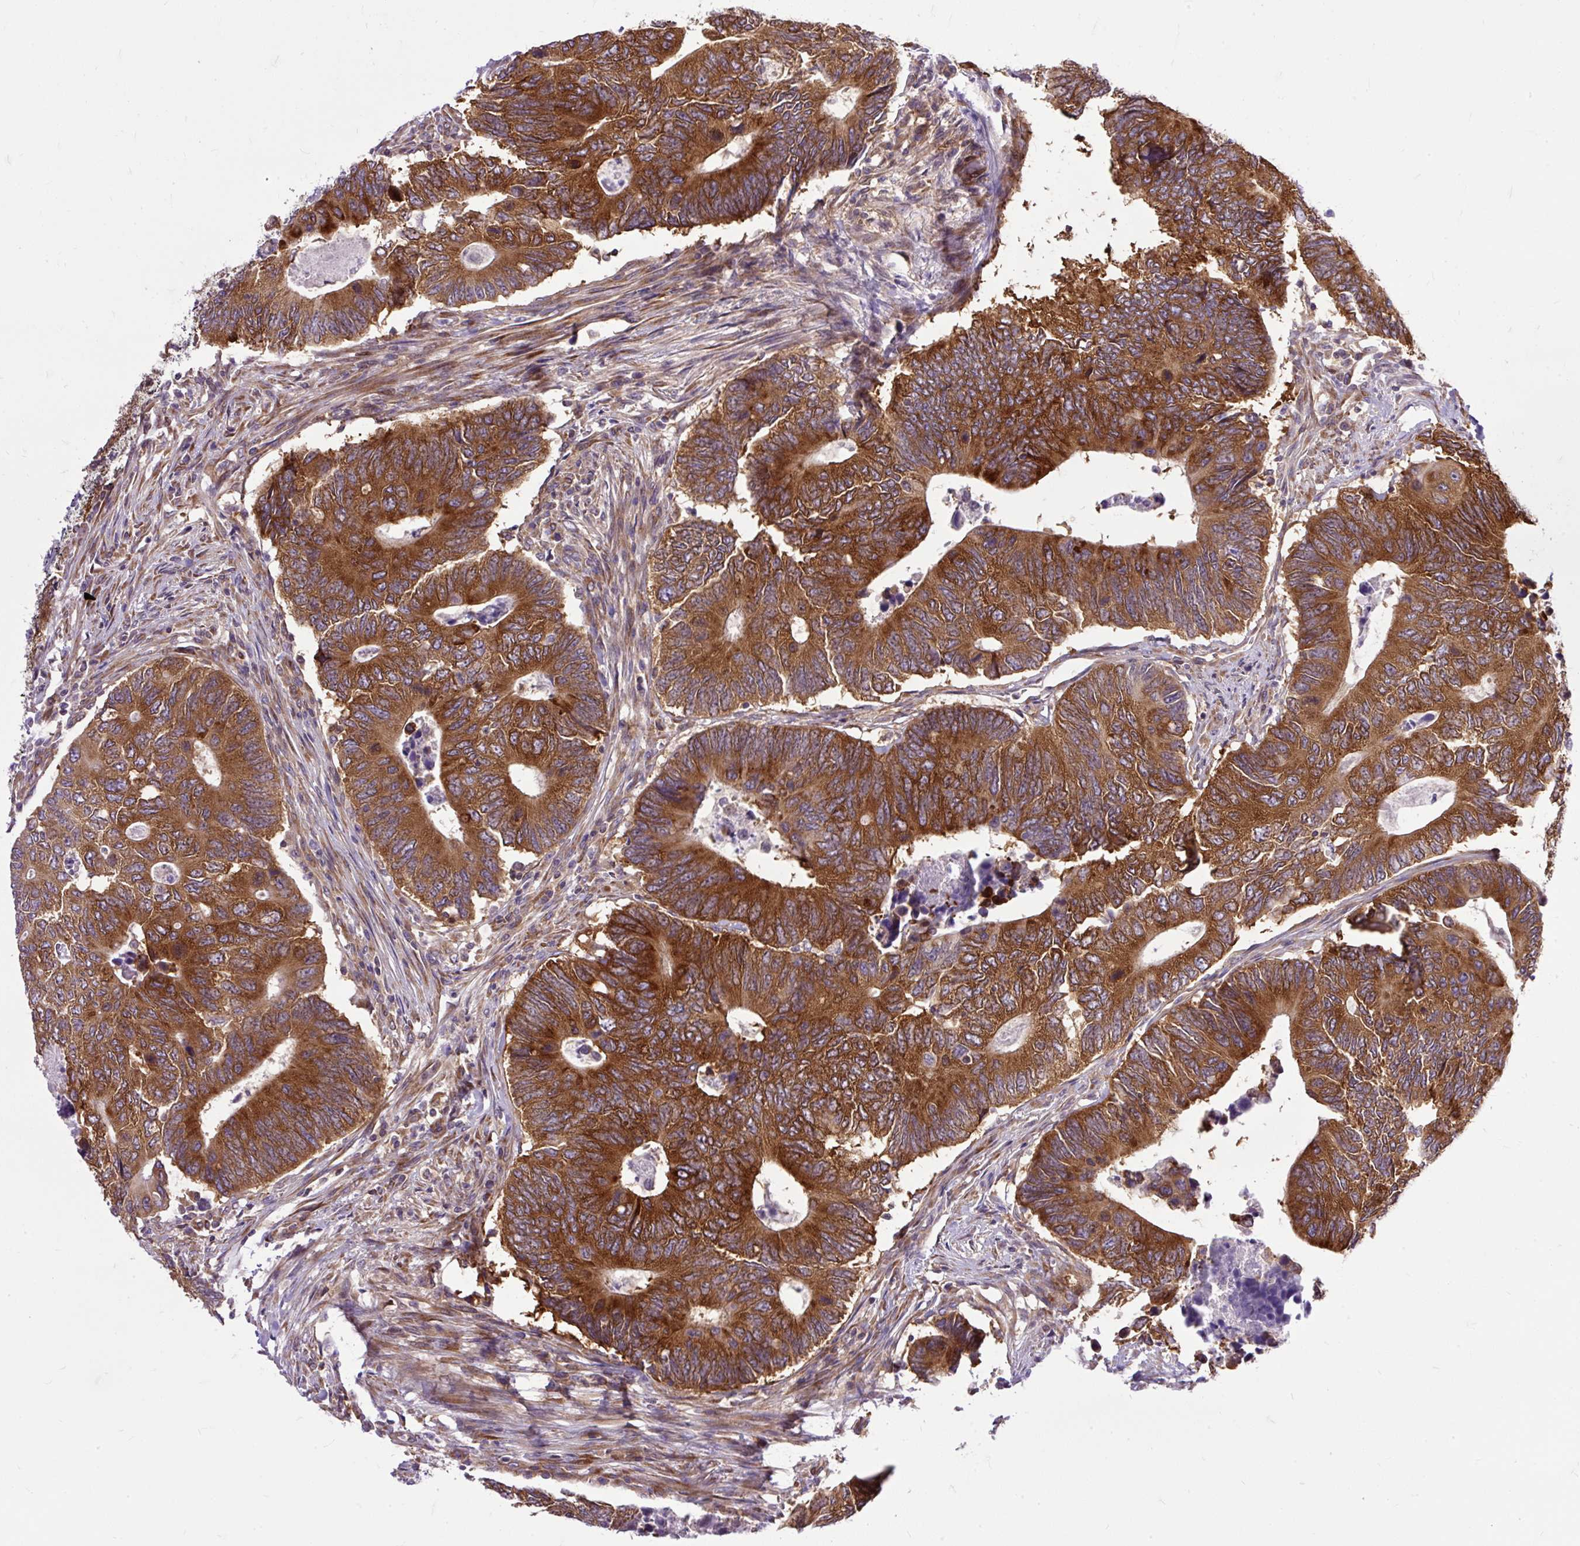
{"staining": {"intensity": "strong", "quantity": ">75%", "location": "cytoplasmic/membranous"}, "tissue": "colorectal cancer", "cell_type": "Tumor cells", "image_type": "cancer", "snomed": [{"axis": "morphology", "description": "Adenocarcinoma, NOS"}, {"axis": "topography", "description": "Colon"}], "caption": "Colorectal cancer (adenocarcinoma) stained with a brown dye exhibits strong cytoplasmic/membranous positive staining in about >75% of tumor cells.", "gene": "TRIM17", "patient": {"sex": "male", "age": 87}}